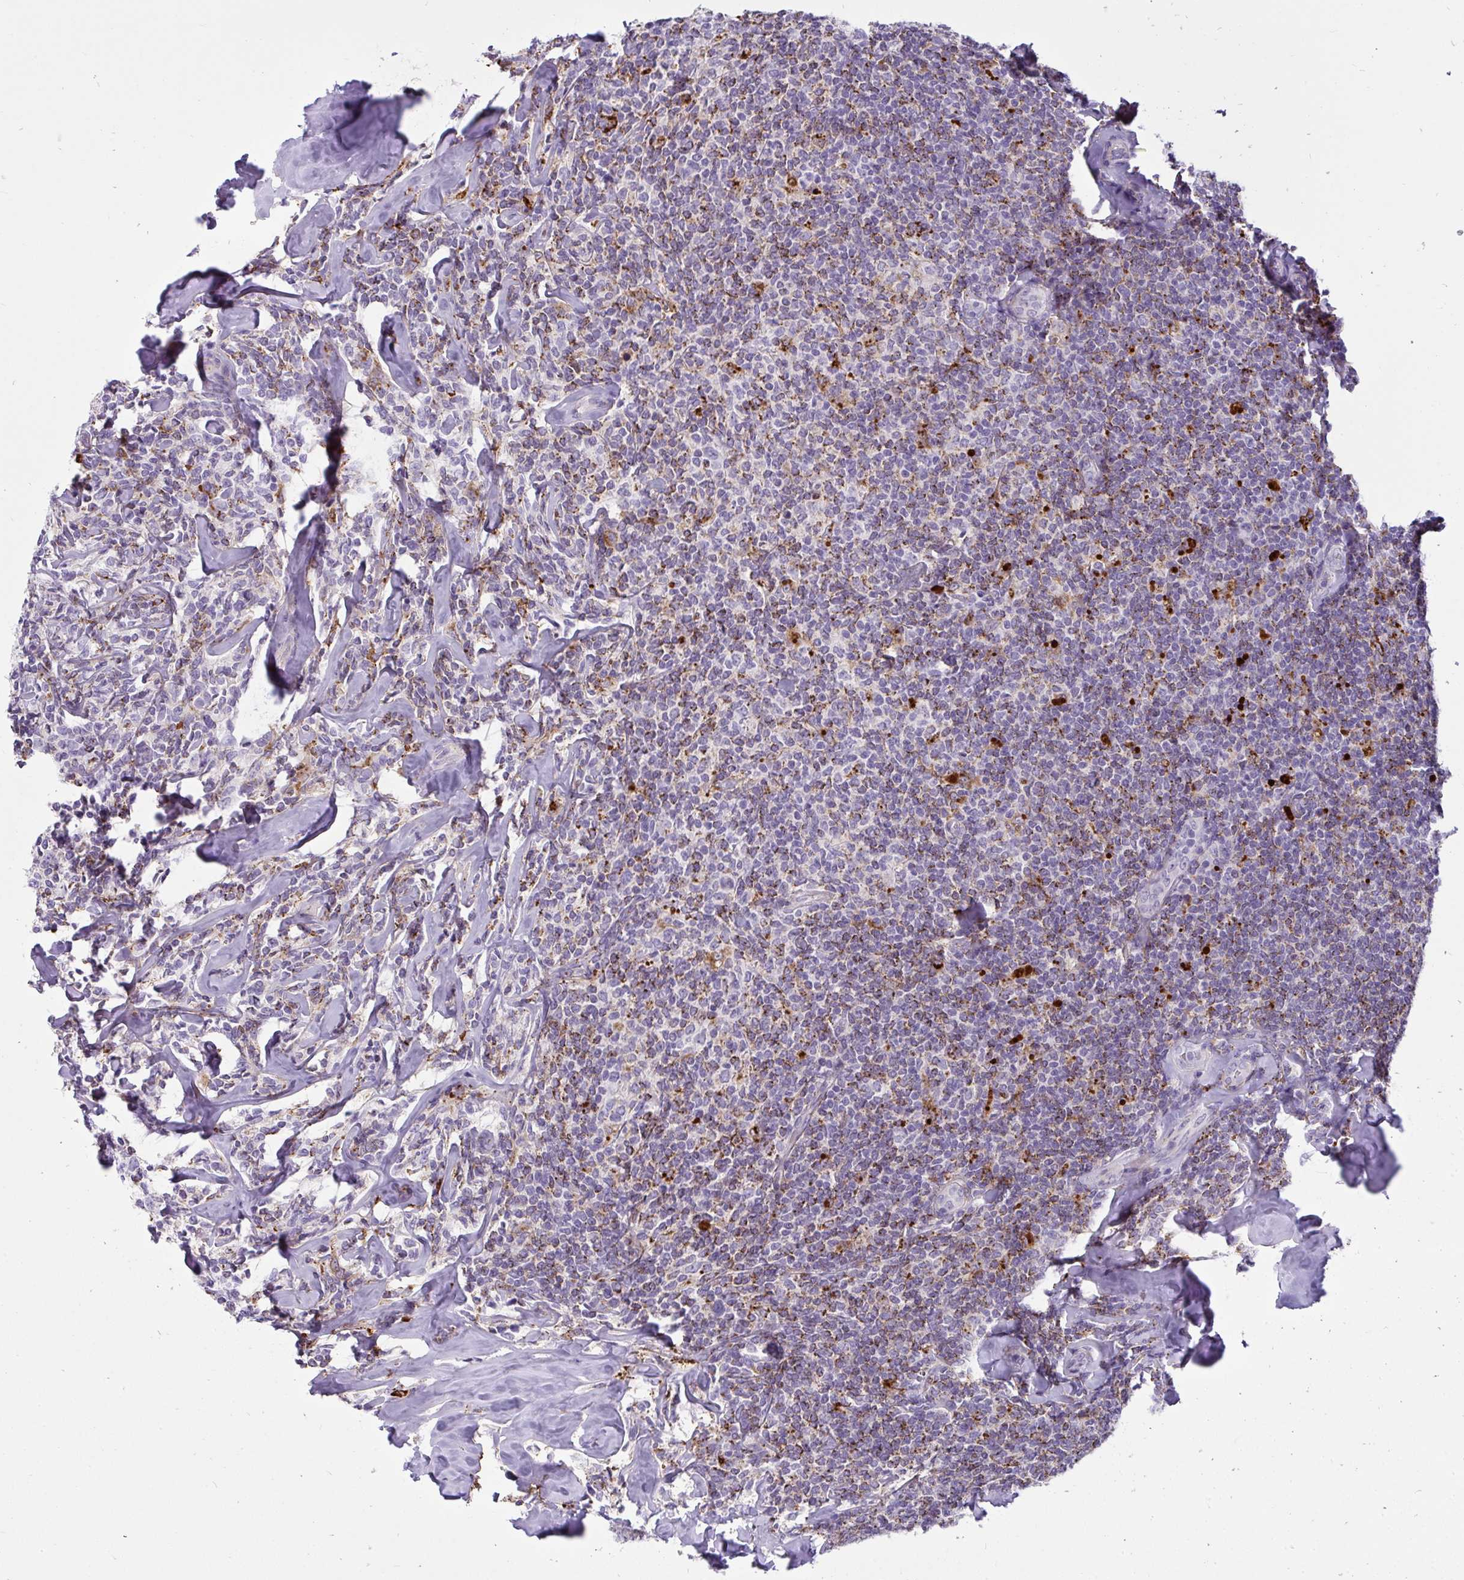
{"staining": {"intensity": "moderate", "quantity": "25%-75%", "location": "cytoplasmic/membranous"}, "tissue": "lymphoma", "cell_type": "Tumor cells", "image_type": "cancer", "snomed": [{"axis": "morphology", "description": "Malignant lymphoma, non-Hodgkin's type, Low grade"}, {"axis": "topography", "description": "Lymph node"}], "caption": "Malignant lymphoma, non-Hodgkin's type (low-grade) stained with immunohistochemistry (IHC) demonstrates moderate cytoplasmic/membranous expression in about 25%-75% of tumor cells.", "gene": "CTSZ", "patient": {"sex": "female", "age": 56}}